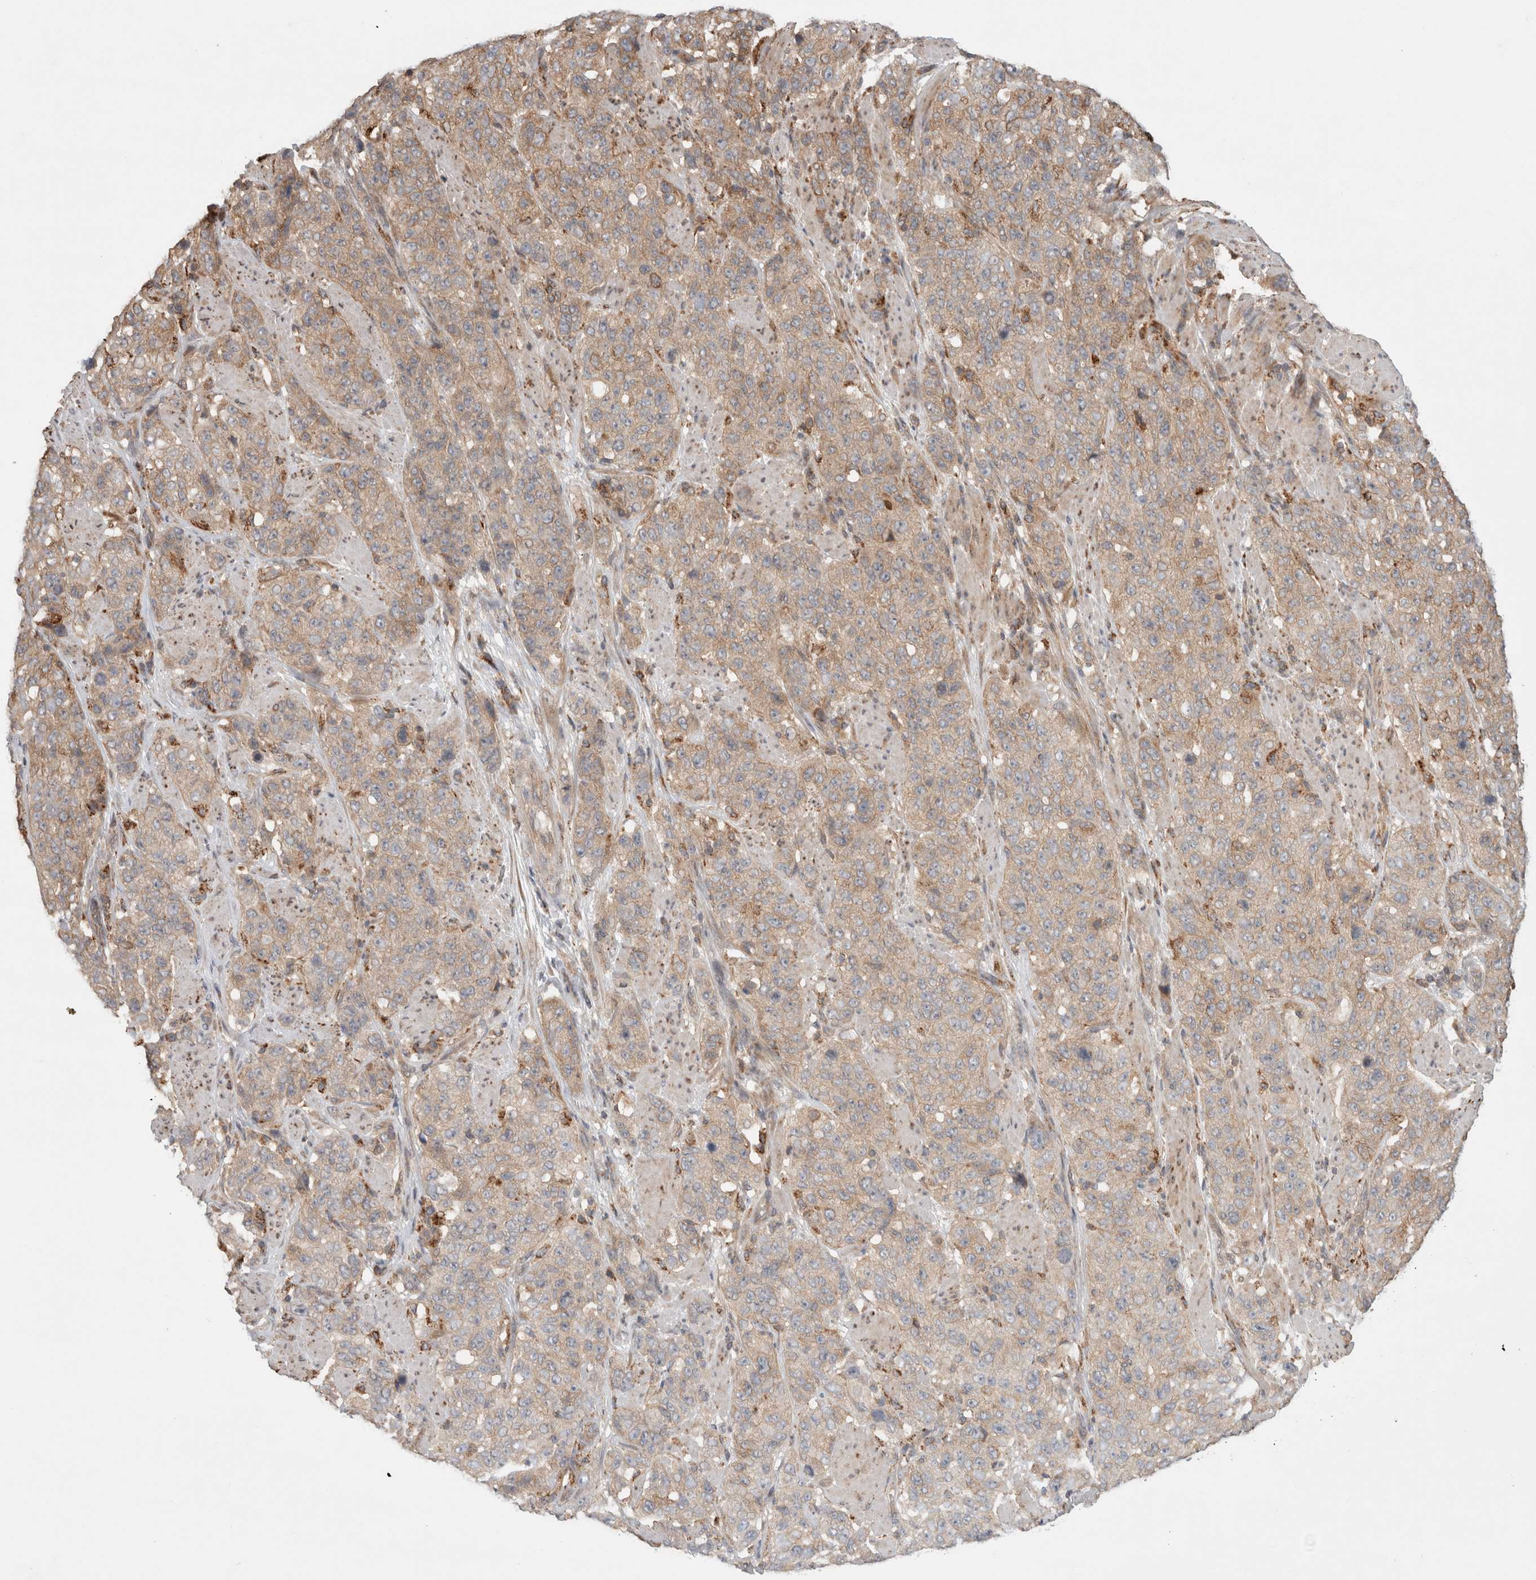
{"staining": {"intensity": "weak", "quantity": ">75%", "location": "cytoplasmic/membranous"}, "tissue": "stomach cancer", "cell_type": "Tumor cells", "image_type": "cancer", "snomed": [{"axis": "morphology", "description": "Adenocarcinoma, NOS"}, {"axis": "topography", "description": "Stomach"}], "caption": "Protein expression analysis of human stomach cancer reveals weak cytoplasmic/membranous staining in approximately >75% of tumor cells.", "gene": "HROB", "patient": {"sex": "male", "age": 48}}